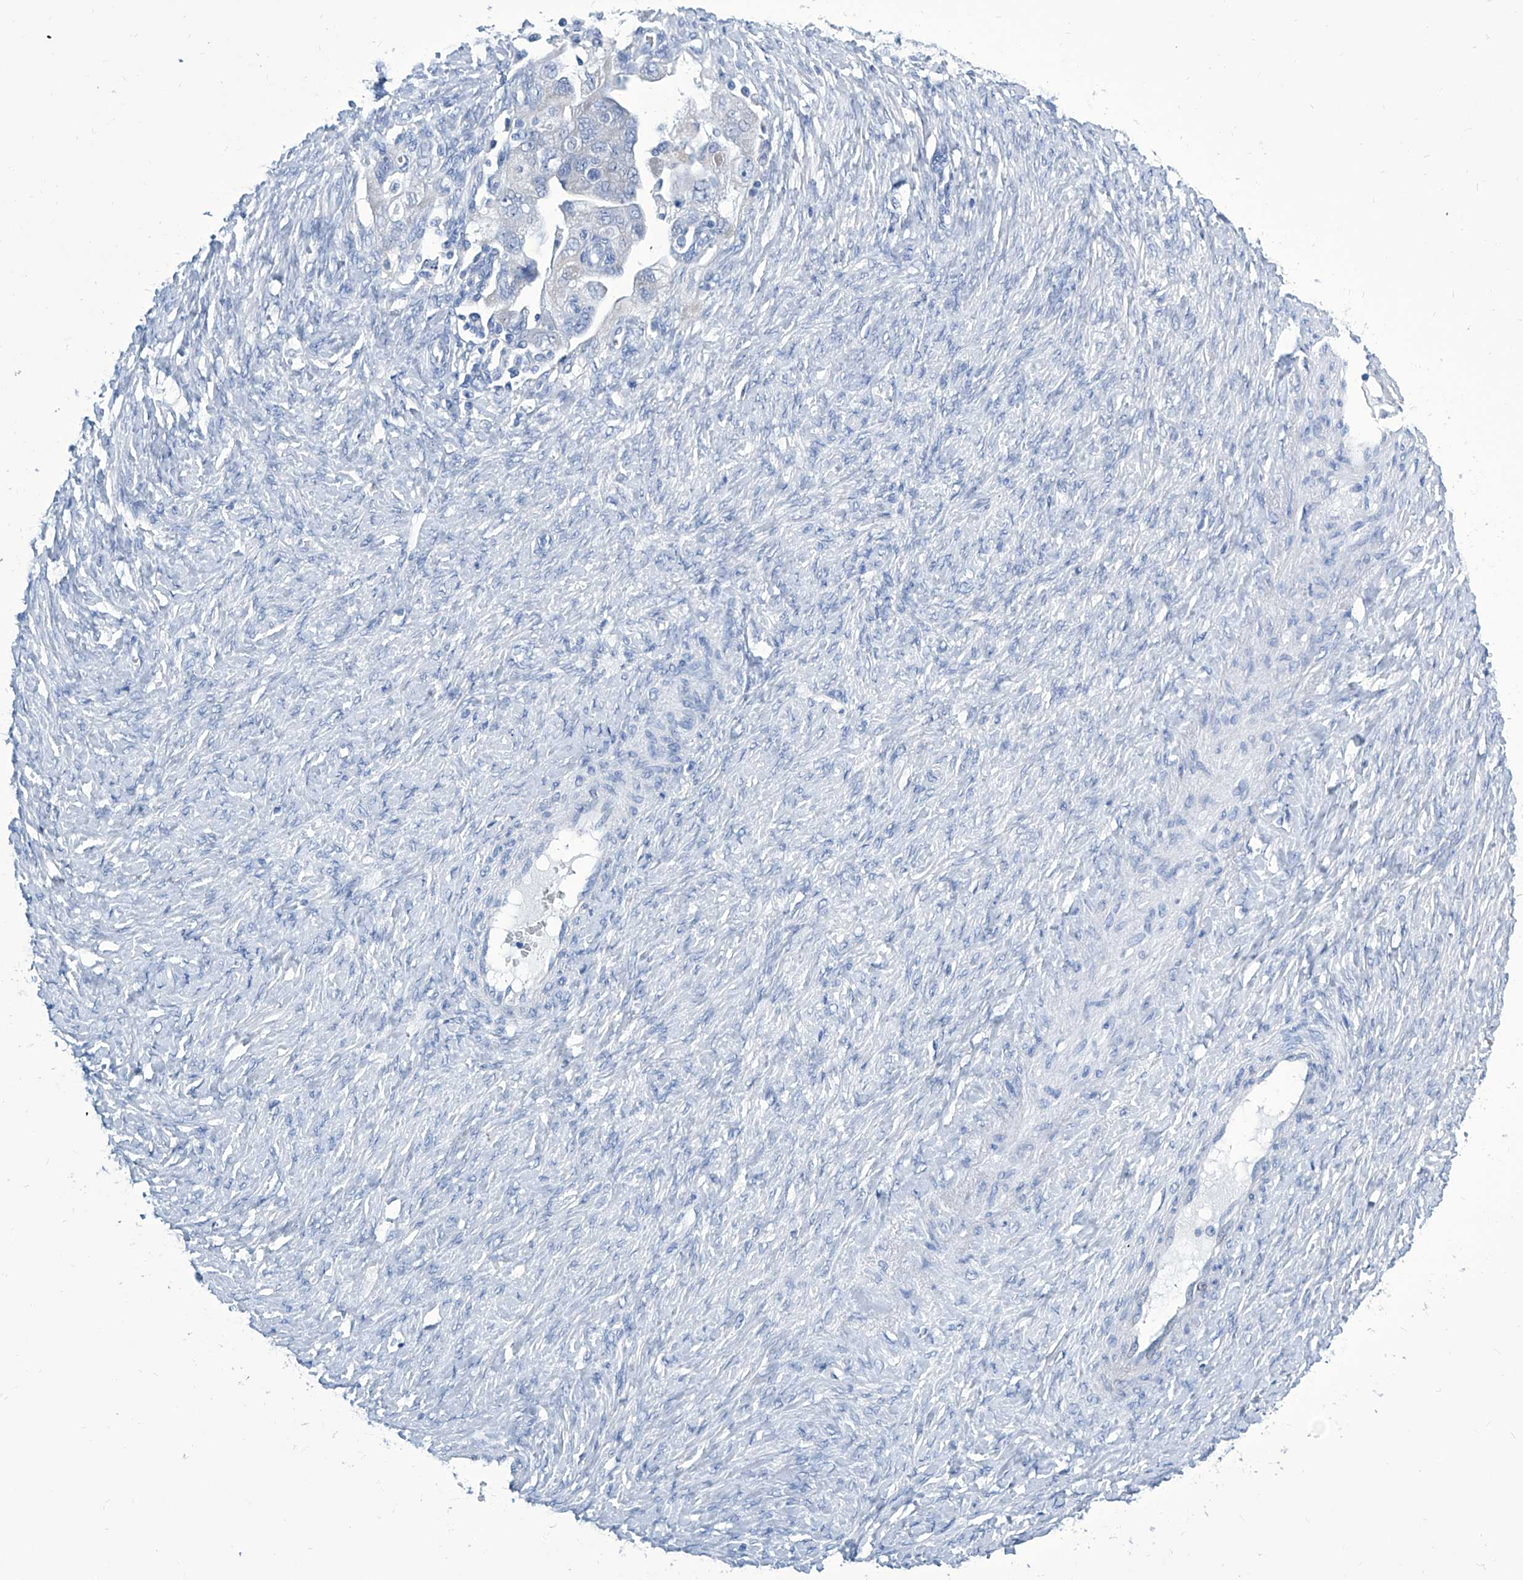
{"staining": {"intensity": "negative", "quantity": "none", "location": "none"}, "tissue": "ovarian cancer", "cell_type": "Tumor cells", "image_type": "cancer", "snomed": [{"axis": "morphology", "description": "Carcinoma, NOS"}, {"axis": "morphology", "description": "Cystadenocarcinoma, serous, NOS"}, {"axis": "topography", "description": "Ovary"}], "caption": "IHC photomicrograph of neoplastic tissue: ovarian carcinoma stained with DAB (3,3'-diaminobenzidine) shows no significant protein positivity in tumor cells.", "gene": "ZNF519", "patient": {"sex": "female", "age": 69}}